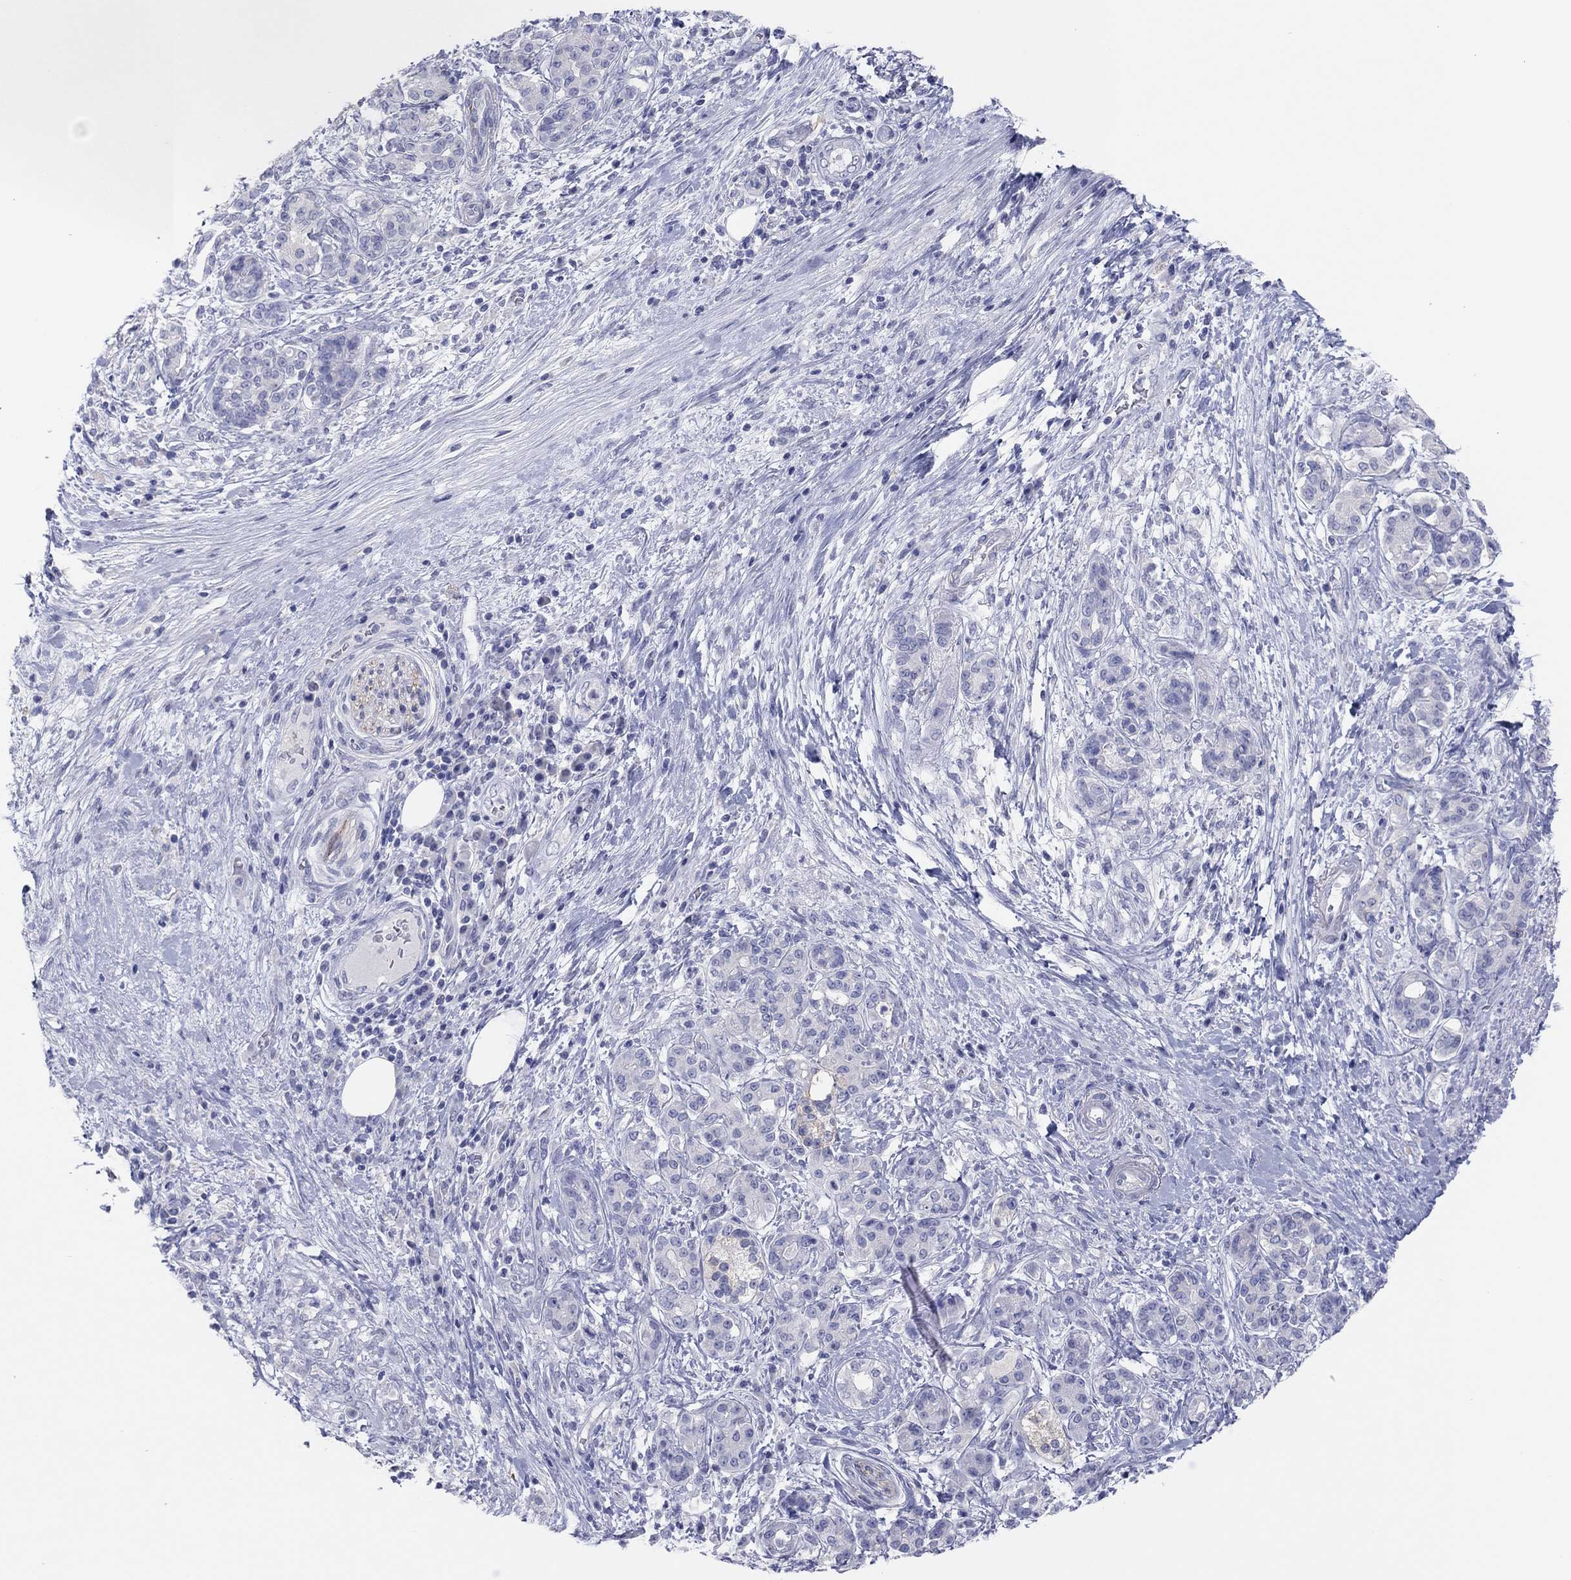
{"staining": {"intensity": "negative", "quantity": "none", "location": "none"}, "tissue": "pancreatic cancer", "cell_type": "Tumor cells", "image_type": "cancer", "snomed": [{"axis": "morphology", "description": "Adenocarcinoma, NOS"}, {"axis": "topography", "description": "Pancreas"}], "caption": "A high-resolution image shows immunohistochemistry staining of pancreatic cancer, which shows no significant staining in tumor cells.", "gene": "CPNE6", "patient": {"sex": "female", "age": 73}}